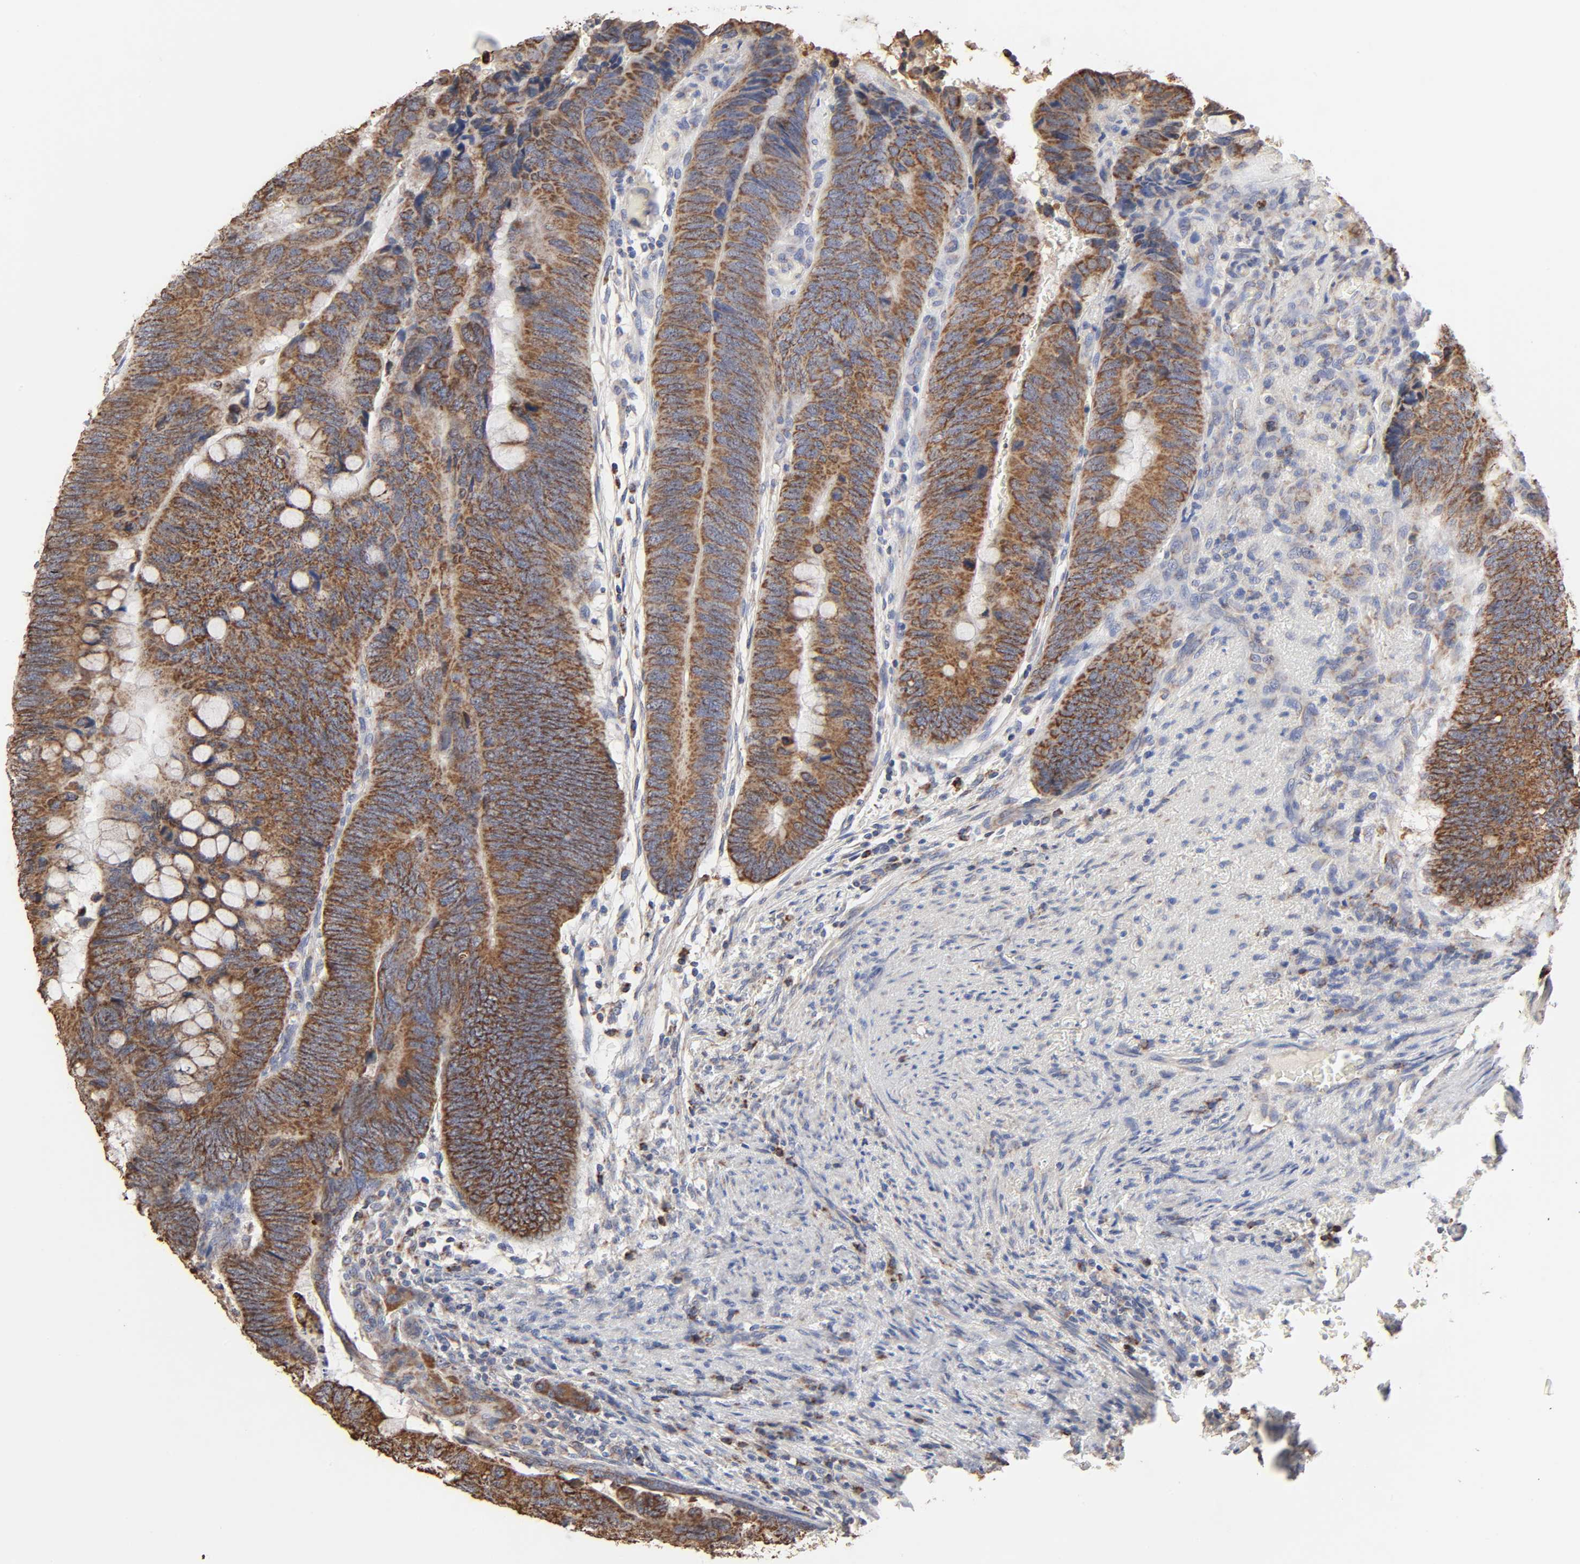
{"staining": {"intensity": "strong", "quantity": ">75%", "location": "cytoplasmic/membranous"}, "tissue": "colorectal cancer", "cell_type": "Tumor cells", "image_type": "cancer", "snomed": [{"axis": "morphology", "description": "Normal tissue, NOS"}, {"axis": "morphology", "description": "Adenocarcinoma, NOS"}, {"axis": "topography", "description": "Rectum"}, {"axis": "topography", "description": "Peripheral nerve tissue"}], "caption": "A high-resolution photomicrograph shows immunohistochemistry staining of colorectal cancer (adenocarcinoma), which exhibits strong cytoplasmic/membranous expression in approximately >75% of tumor cells.", "gene": "CYCS", "patient": {"sex": "male", "age": 92}}